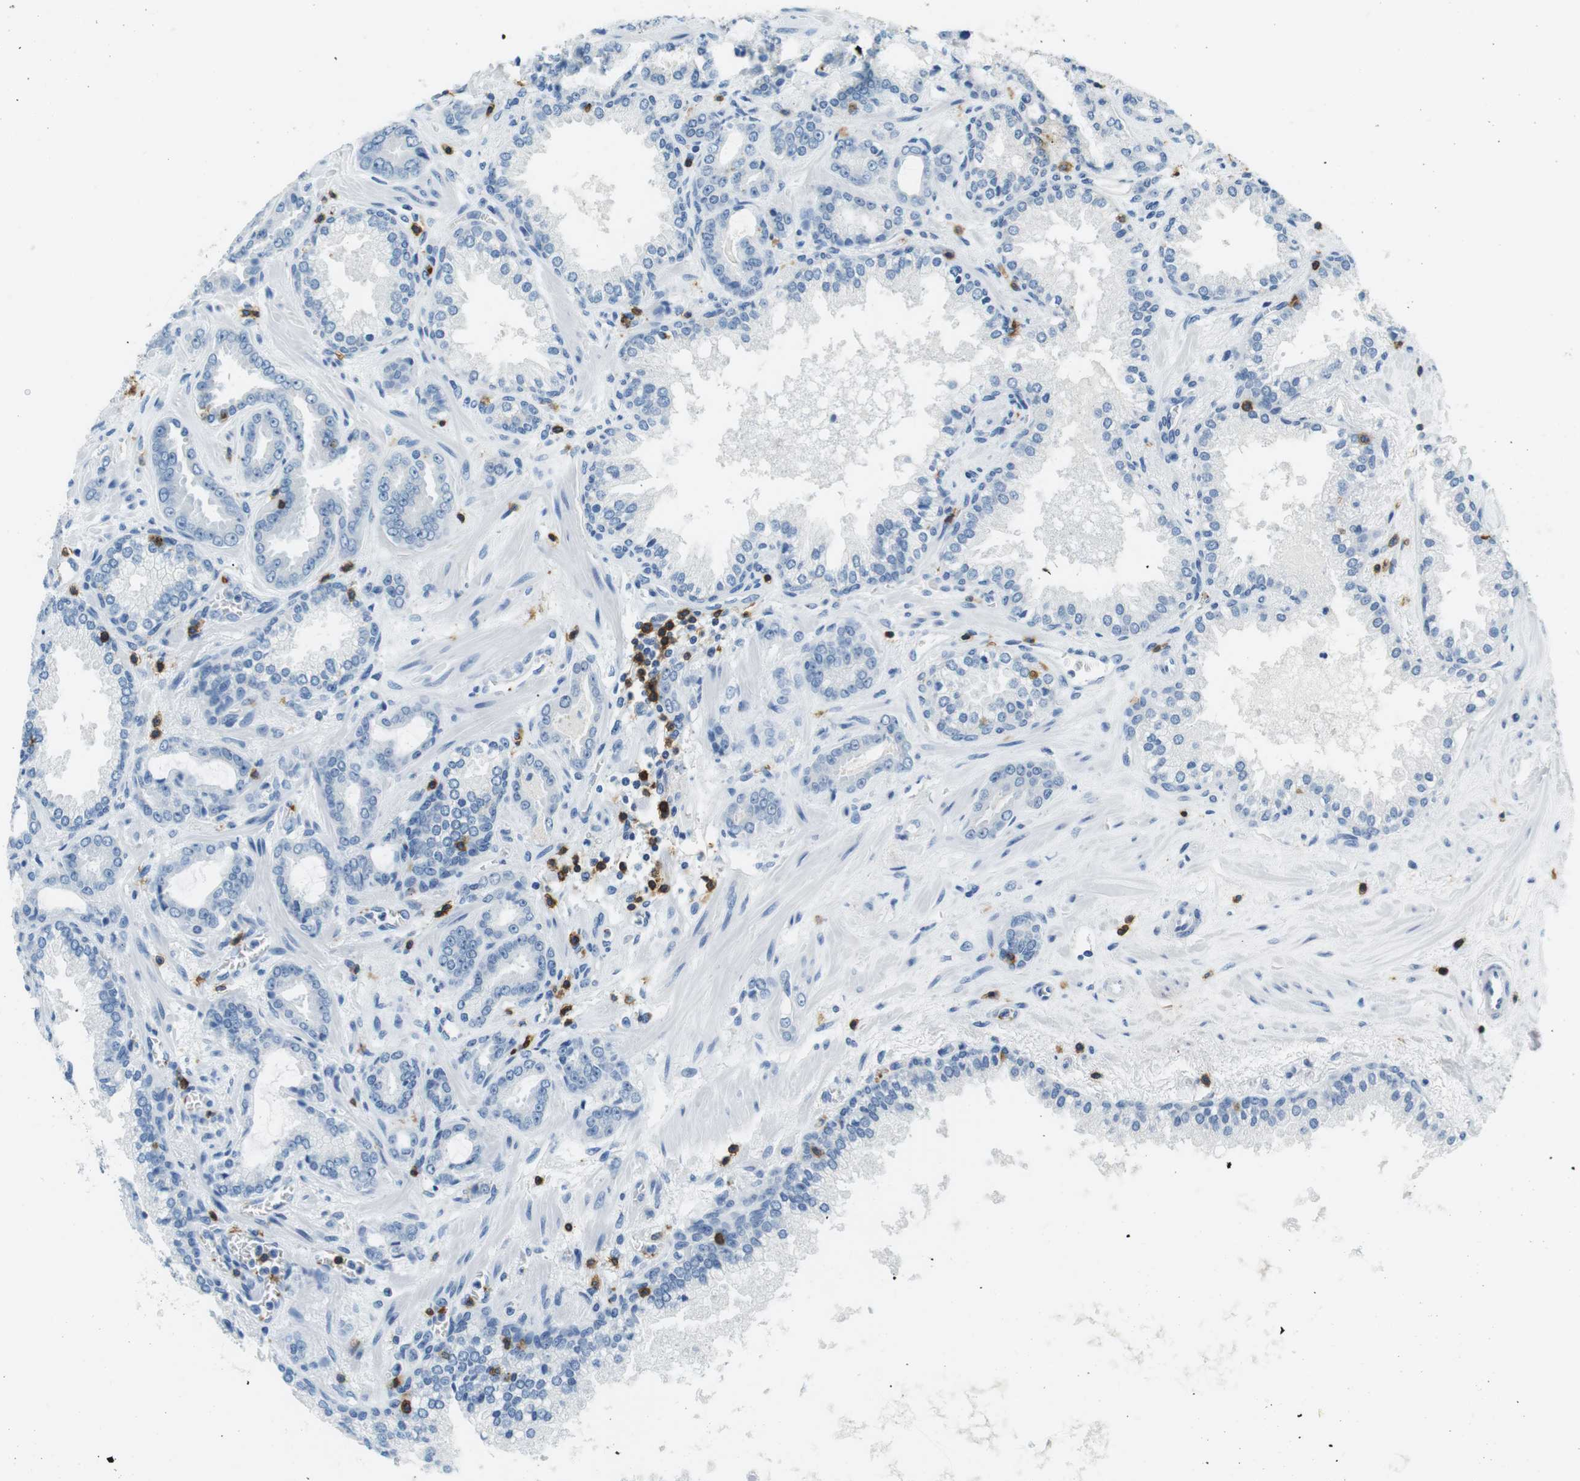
{"staining": {"intensity": "negative", "quantity": "none", "location": "none"}, "tissue": "prostate cancer", "cell_type": "Tumor cells", "image_type": "cancer", "snomed": [{"axis": "morphology", "description": "Adenocarcinoma, Low grade"}, {"axis": "topography", "description": "Prostate"}], "caption": "Immunohistochemical staining of prostate cancer (low-grade adenocarcinoma) shows no significant expression in tumor cells.", "gene": "LAT", "patient": {"sex": "male", "age": 60}}